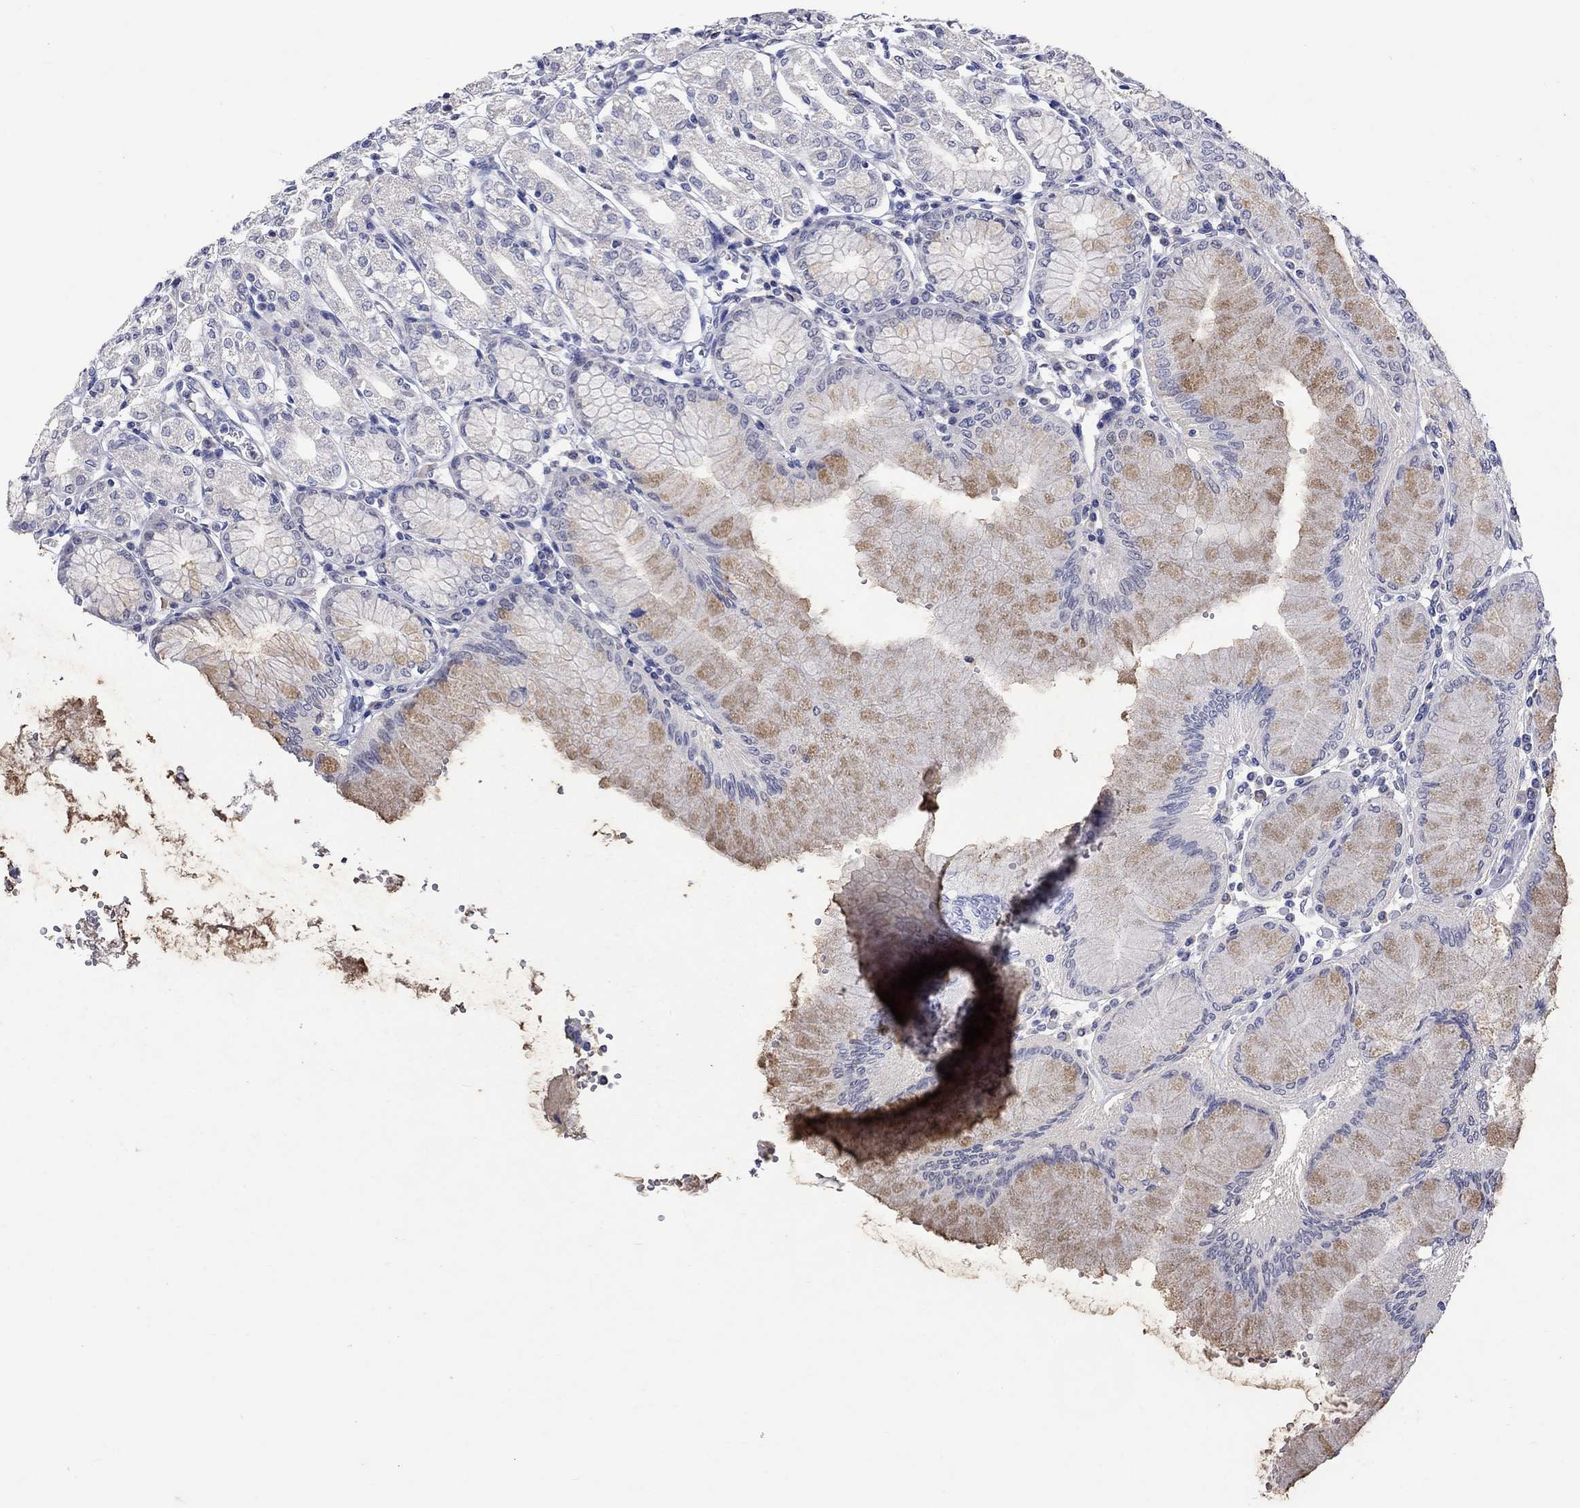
{"staining": {"intensity": "weak", "quantity": "25%-75%", "location": "cytoplasmic/membranous"}, "tissue": "stomach", "cell_type": "Glandular cells", "image_type": "normal", "snomed": [{"axis": "morphology", "description": "Normal tissue, NOS"}, {"axis": "topography", "description": "Skeletal muscle"}, {"axis": "topography", "description": "Stomach"}], "caption": "Stomach stained with DAB (3,3'-diaminobenzidine) immunohistochemistry exhibits low levels of weak cytoplasmic/membranous expression in approximately 25%-75% of glandular cells.", "gene": "CRYAB", "patient": {"sex": "female", "age": 57}}